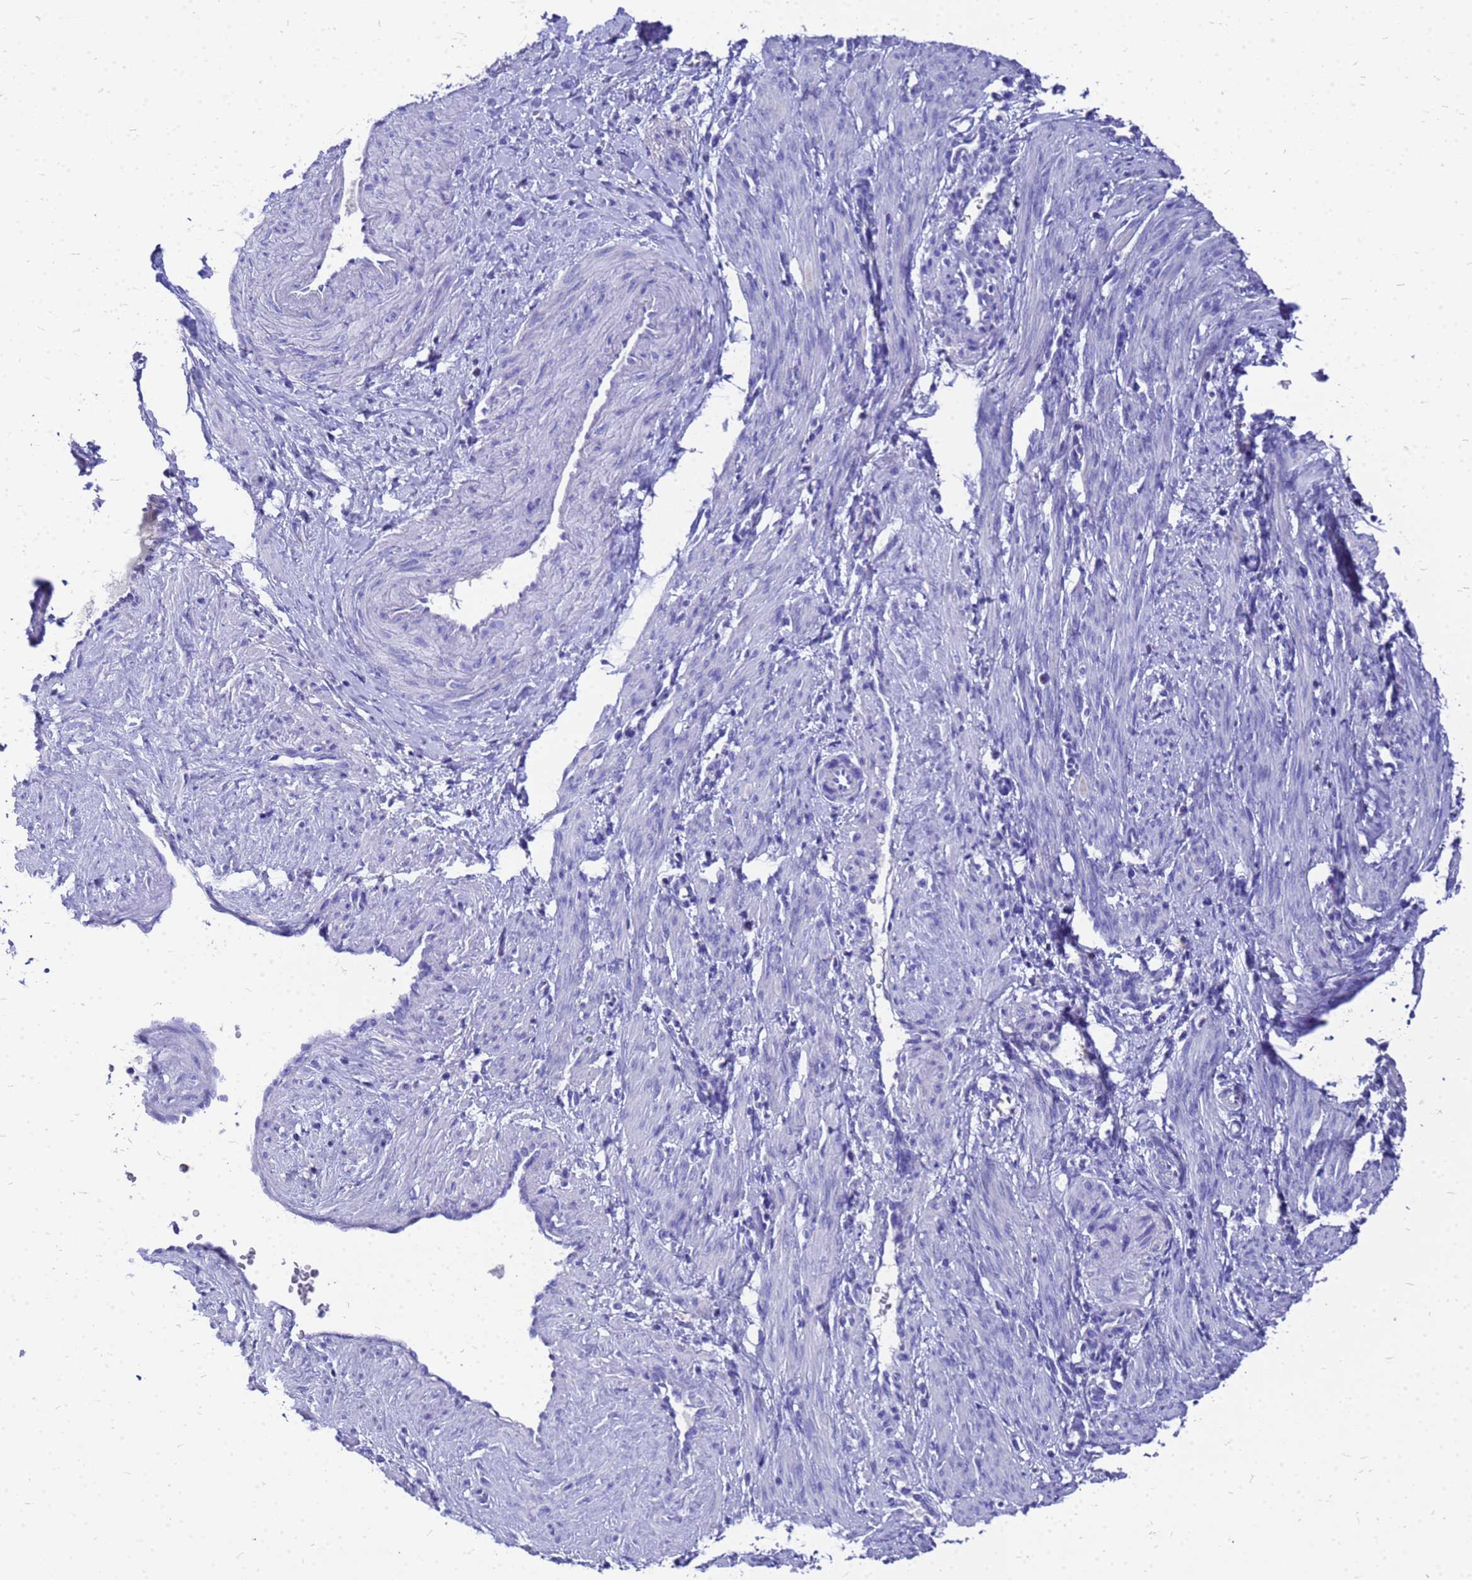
{"staining": {"intensity": "negative", "quantity": "none", "location": "none"}, "tissue": "smooth muscle", "cell_type": "Smooth muscle cells", "image_type": "normal", "snomed": [{"axis": "morphology", "description": "Normal tissue, NOS"}, {"axis": "topography", "description": "Endometrium"}], "caption": "The IHC image has no significant expression in smooth muscle cells of smooth muscle. (Stains: DAB IHC with hematoxylin counter stain, Microscopy: brightfield microscopy at high magnification).", "gene": "OR52E2", "patient": {"sex": "female", "age": 33}}